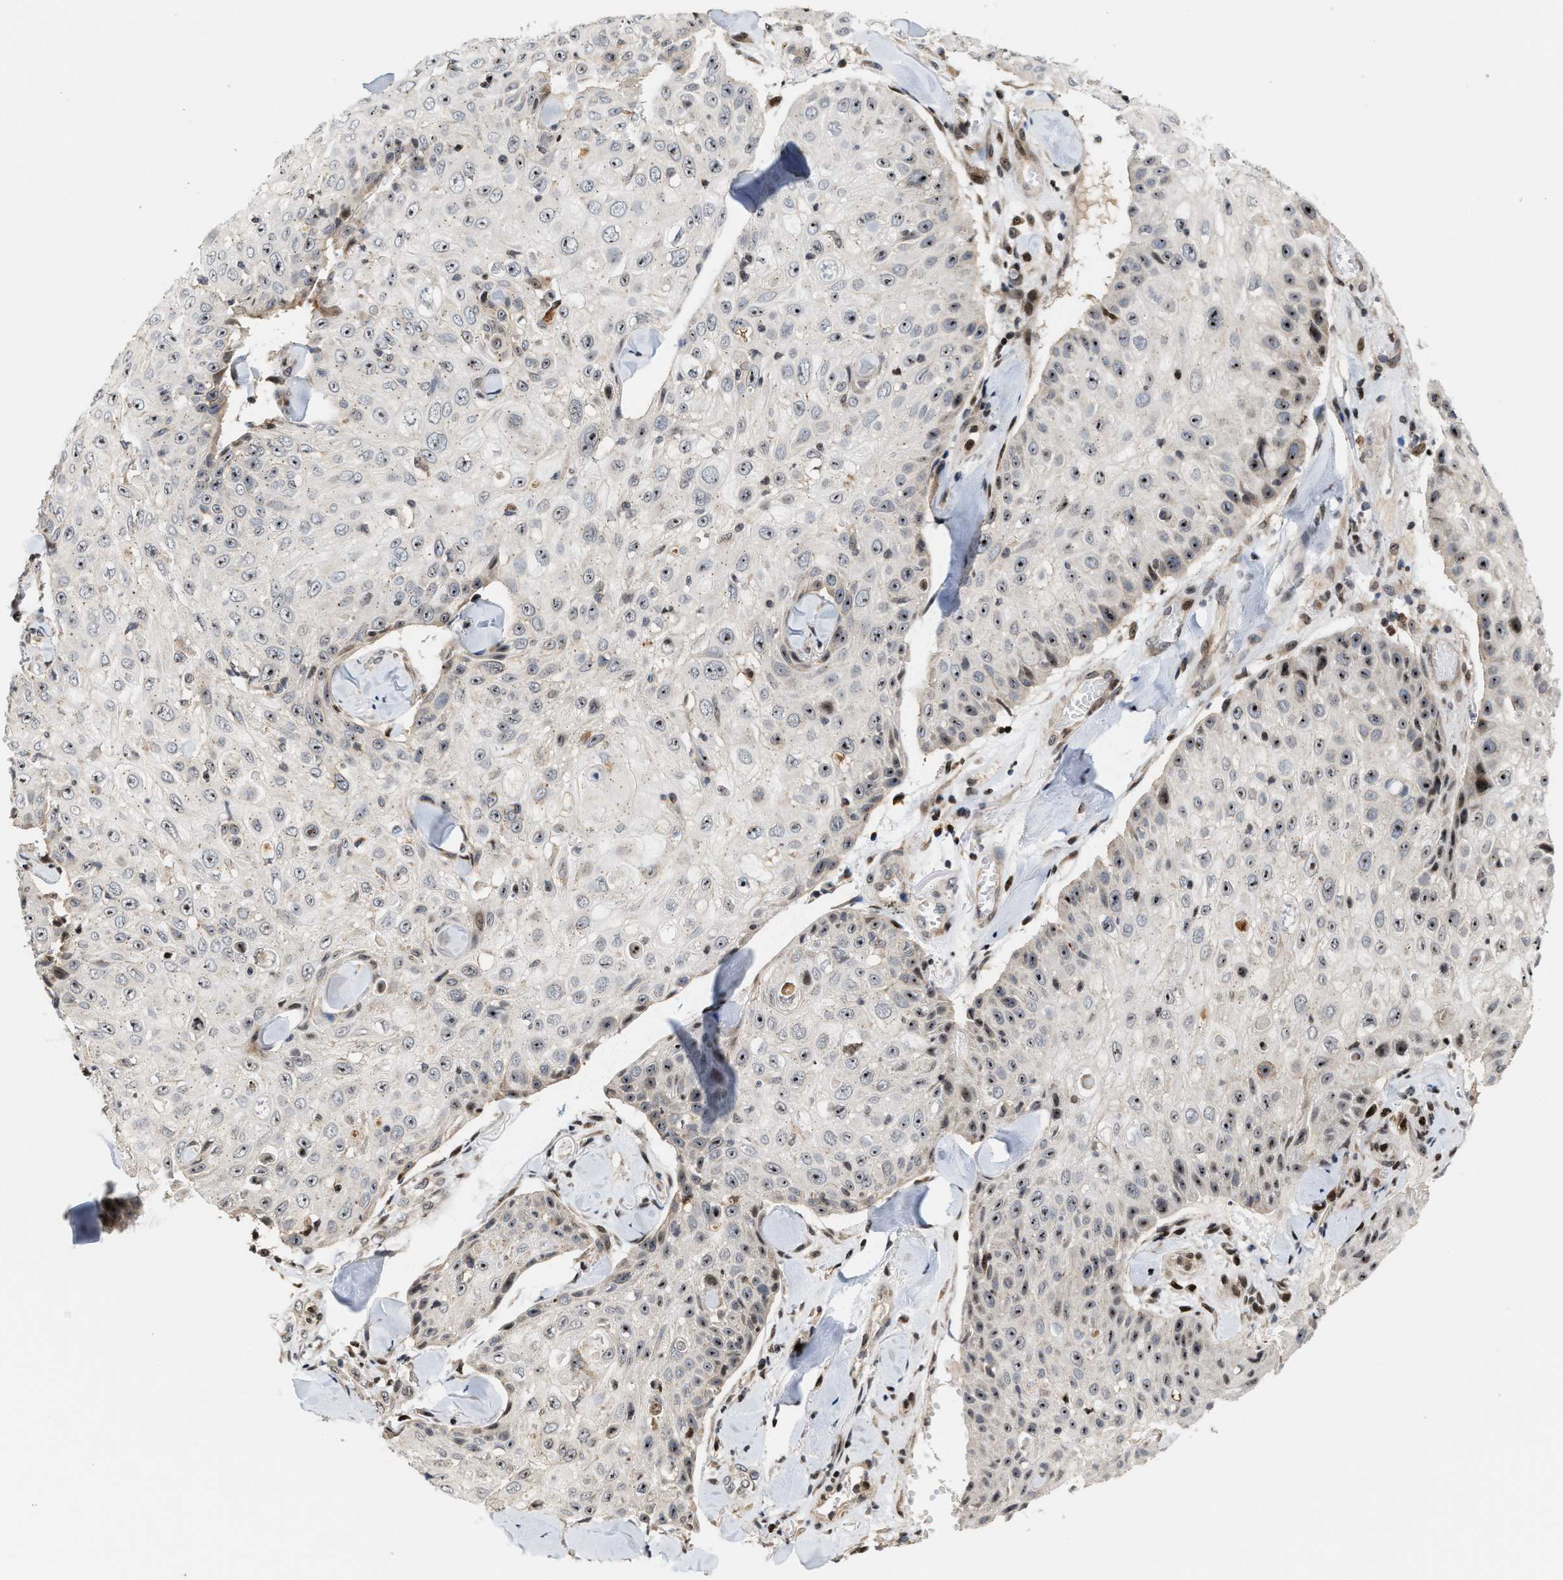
{"staining": {"intensity": "moderate", "quantity": "25%-75%", "location": "nuclear"}, "tissue": "skin cancer", "cell_type": "Tumor cells", "image_type": "cancer", "snomed": [{"axis": "morphology", "description": "Squamous cell carcinoma, NOS"}, {"axis": "topography", "description": "Skin"}], "caption": "Moderate nuclear positivity for a protein is identified in about 25%-75% of tumor cells of squamous cell carcinoma (skin) using immunohistochemistry (IHC).", "gene": "PDZD2", "patient": {"sex": "male", "age": 86}}